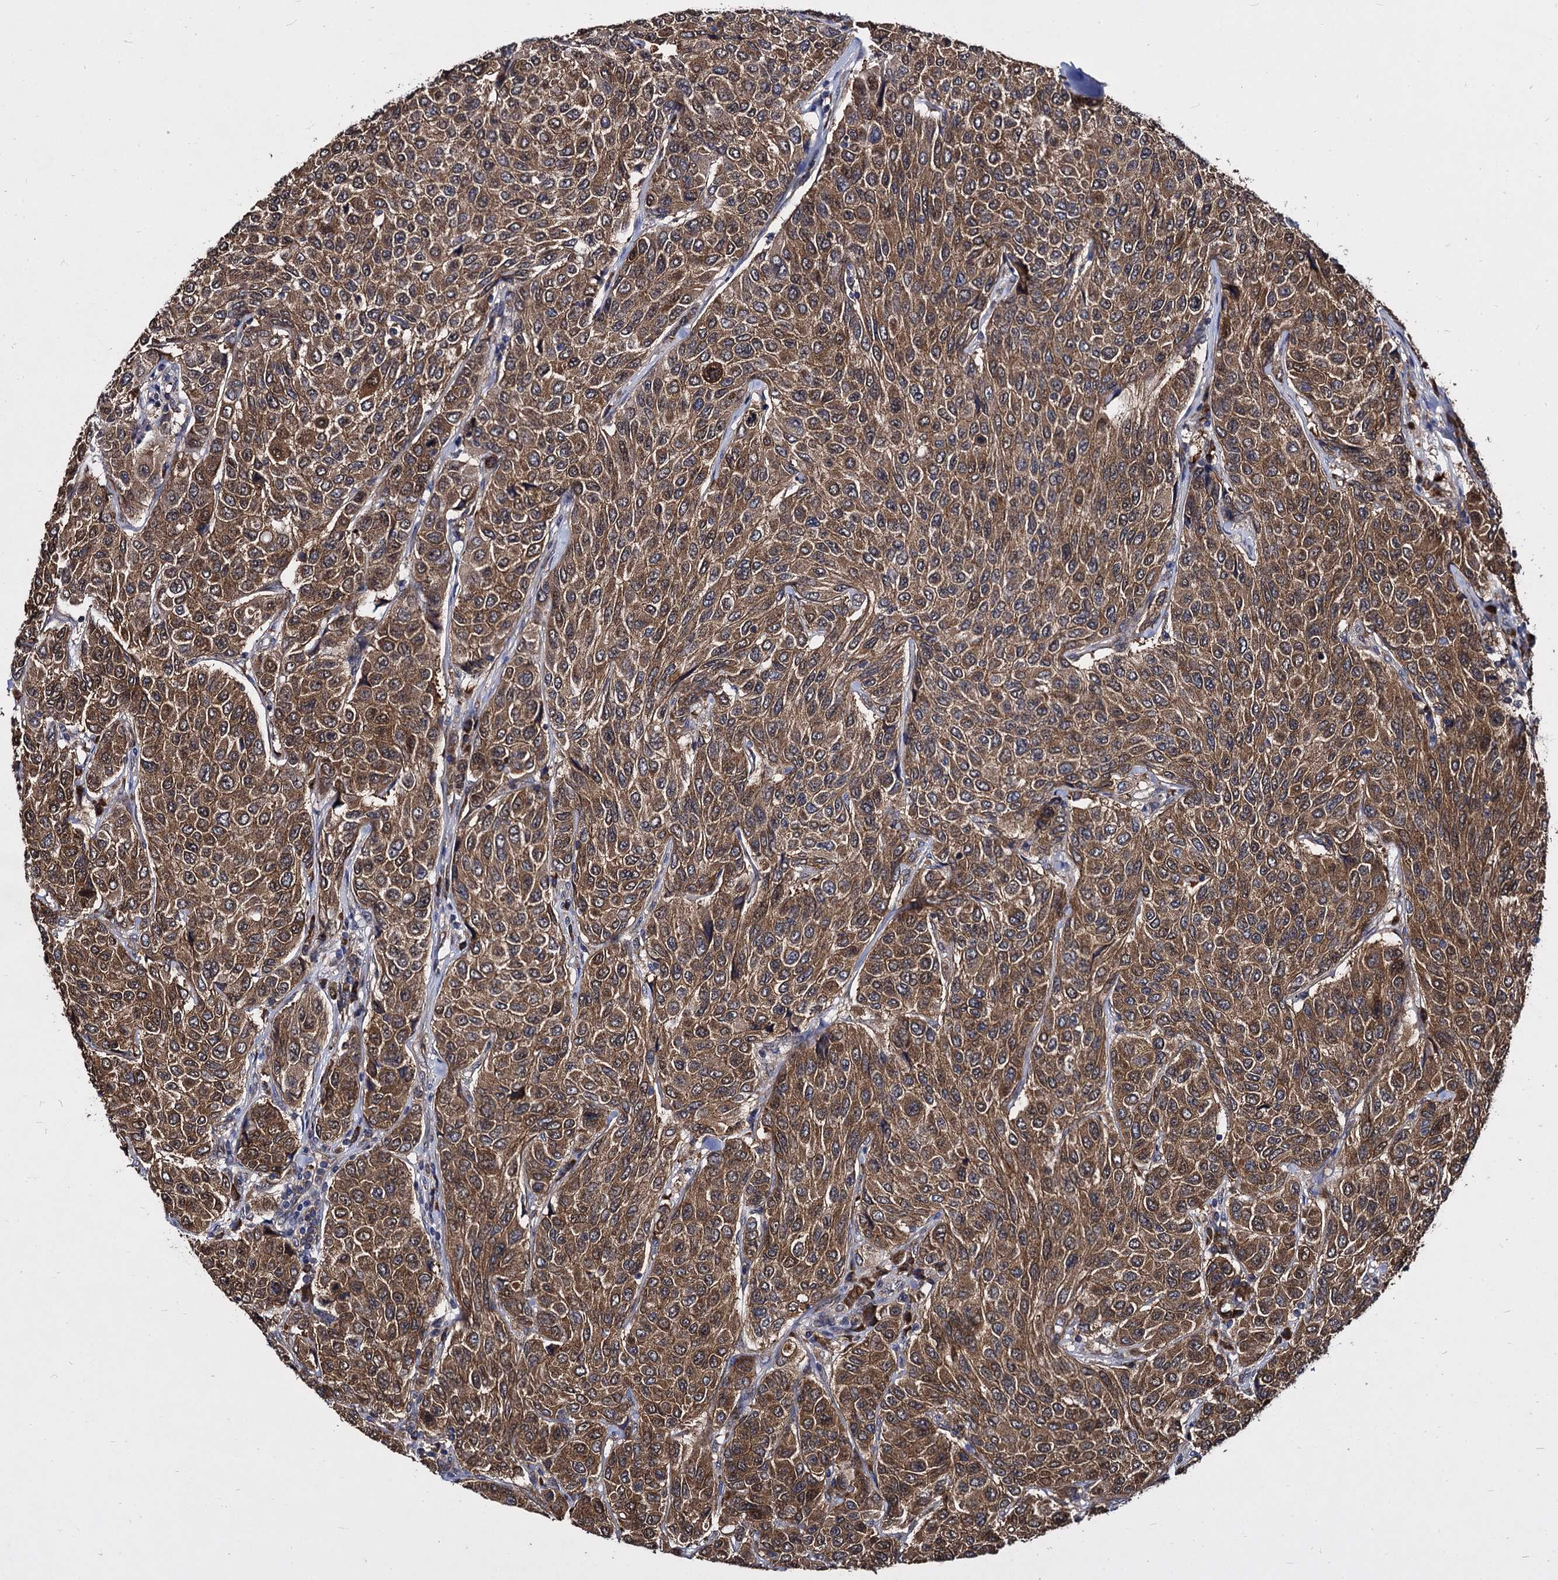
{"staining": {"intensity": "strong", "quantity": ">75%", "location": "cytoplasmic/membranous"}, "tissue": "breast cancer", "cell_type": "Tumor cells", "image_type": "cancer", "snomed": [{"axis": "morphology", "description": "Duct carcinoma"}, {"axis": "topography", "description": "Breast"}], "caption": "Strong cytoplasmic/membranous expression is present in approximately >75% of tumor cells in breast invasive ductal carcinoma.", "gene": "NME1", "patient": {"sex": "female", "age": 55}}